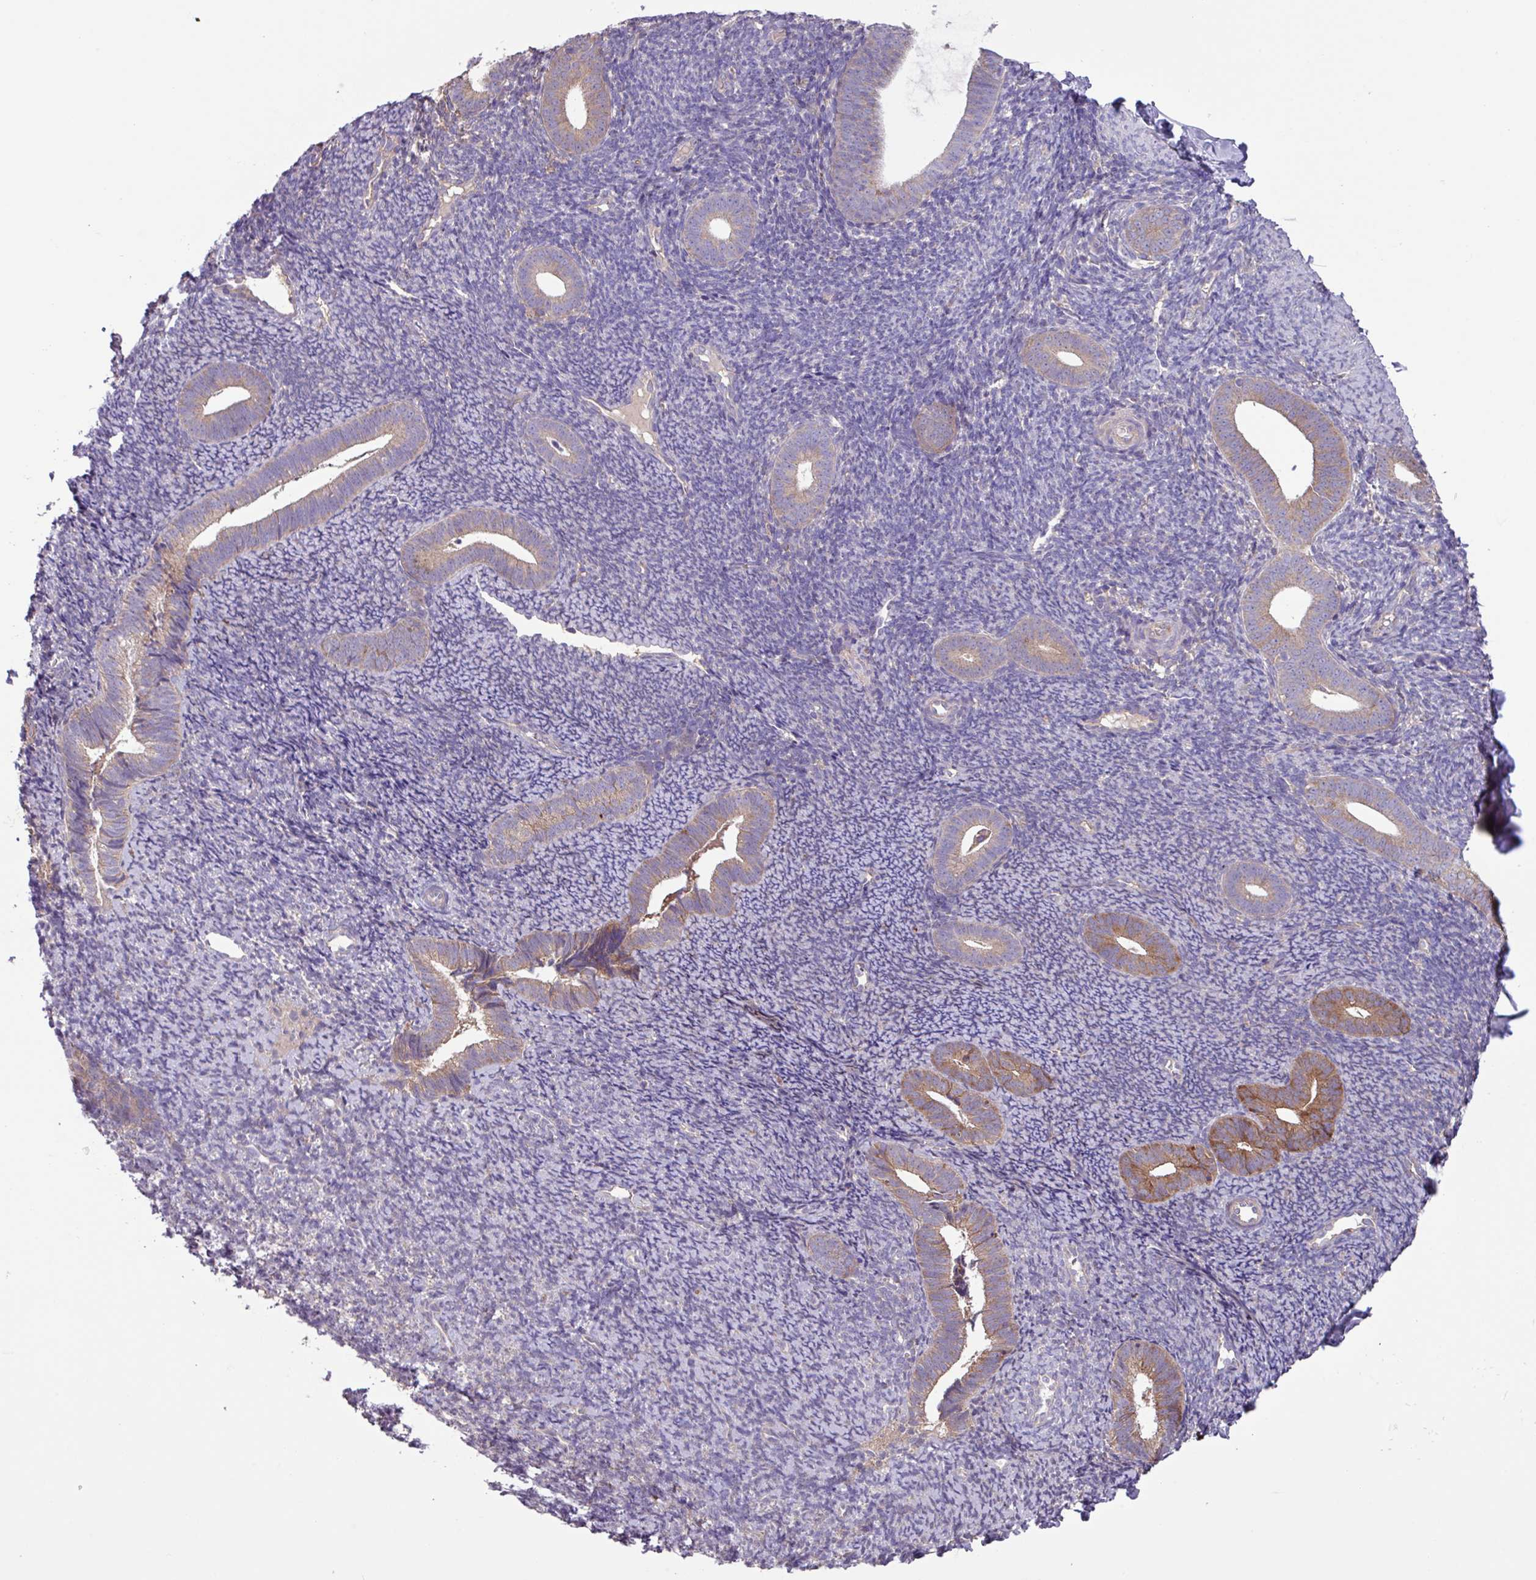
{"staining": {"intensity": "negative", "quantity": "none", "location": "none"}, "tissue": "endometrium", "cell_type": "Cells in endometrial stroma", "image_type": "normal", "snomed": [{"axis": "morphology", "description": "Normal tissue, NOS"}, {"axis": "topography", "description": "Endometrium"}], "caption": "DAB (3,3'-diaminobenzidine) immunohistochemical staining of unremarkable human endometrium shows no significant staining in cells in endometrial stroma.", "gene": "PTPRQ", "patient": {"sex": "female", "age": 39}}